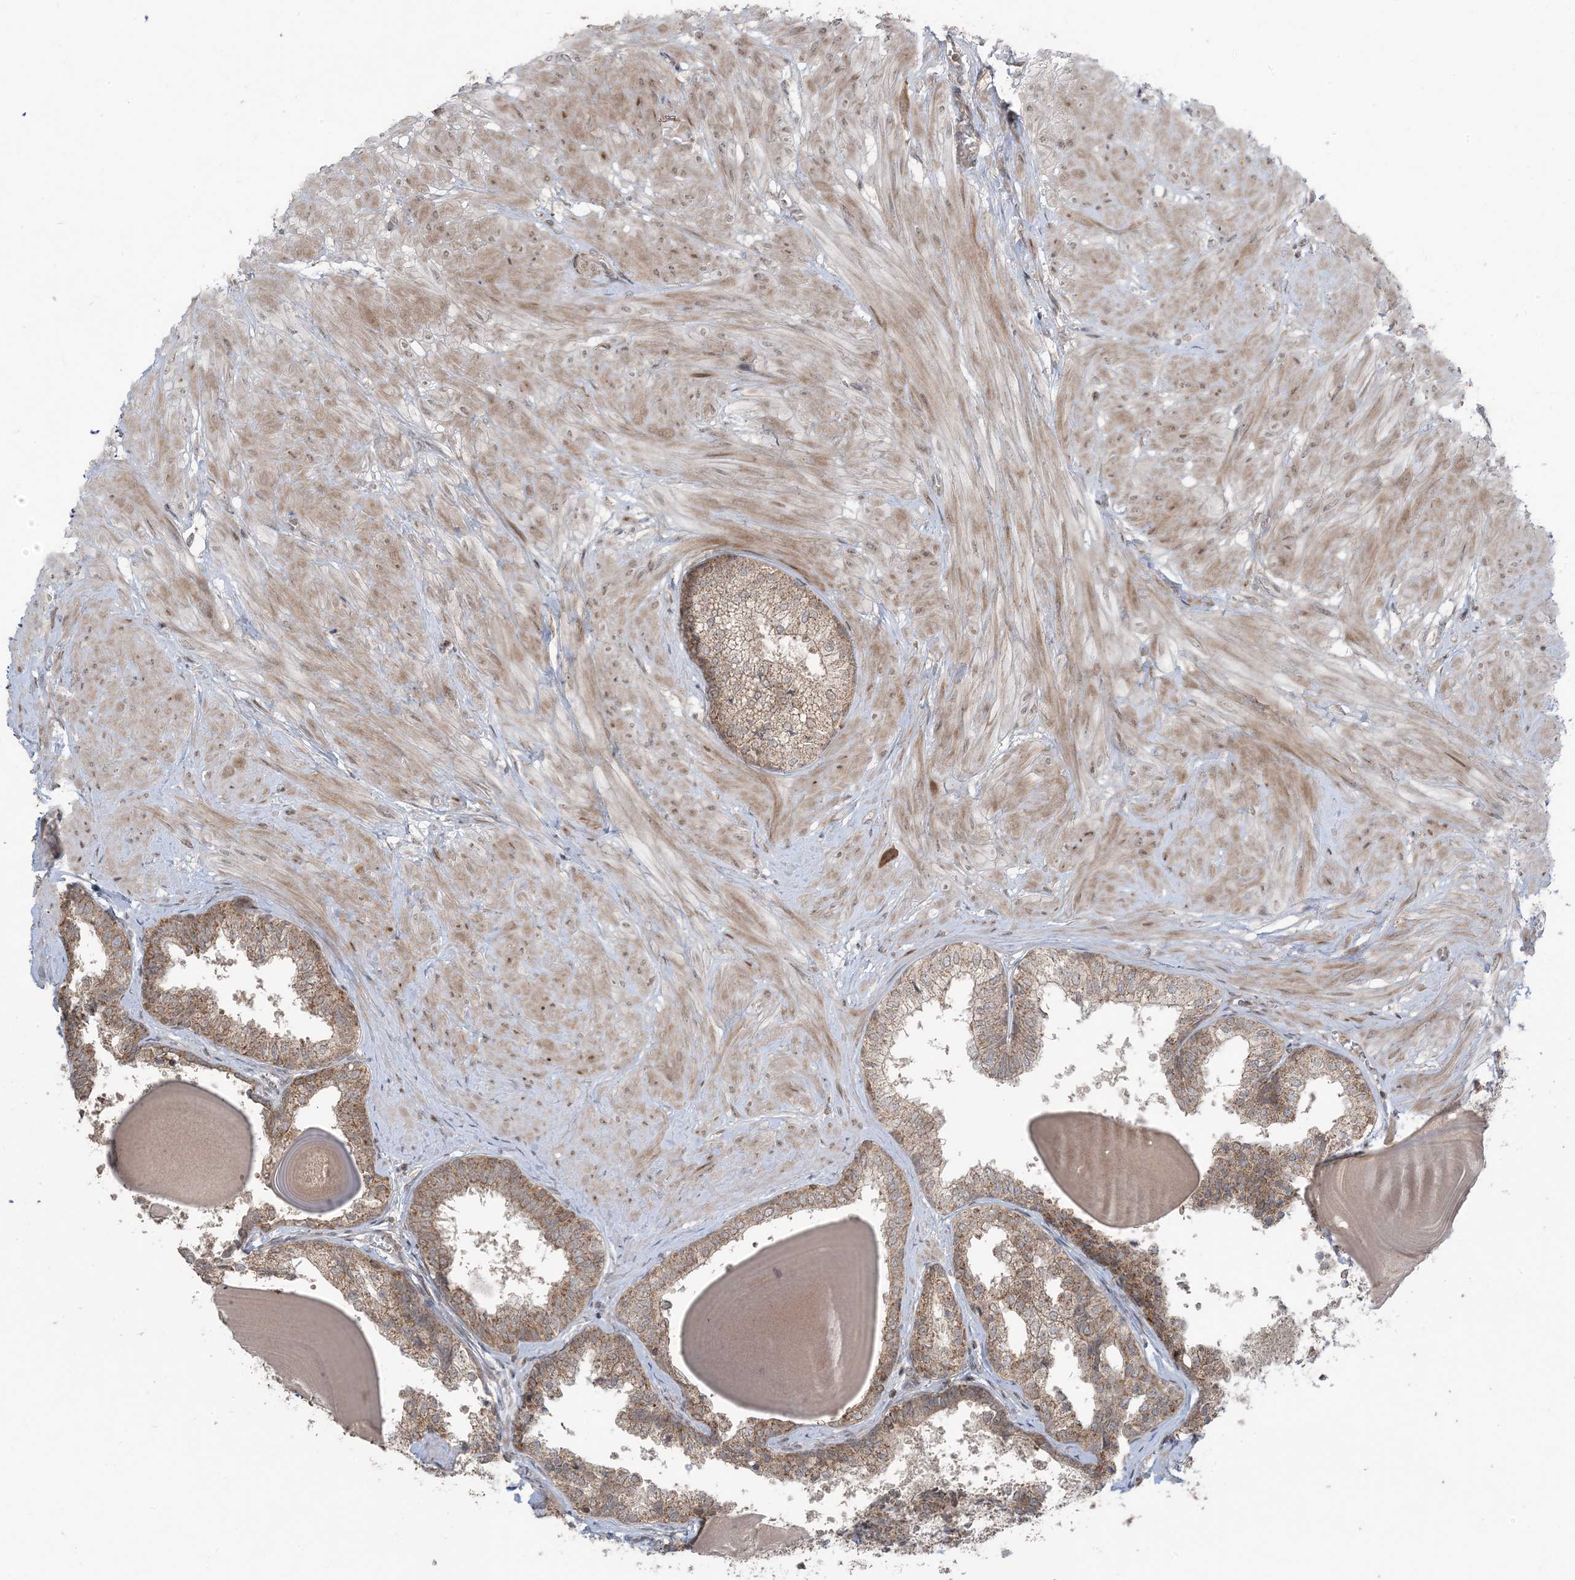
{"staining": {"intensity": "moderate", "quantity": ">75%", "location": "cytoplasmic/membranous"}, "tissue": "prostate", "cell_type": "Glandular cells", "image_type": "normal", "snomed": [{"axis": "morphology", "description": "Normal tissue, NOS"}, {"axis": "topography", "description": "Prostate"}], "caption": "Human prostate stained with a protein marker shows moderate staining in glandular cells.", "gene": "PHLDB2", "patient": {"sex": "male", "age": 48}}